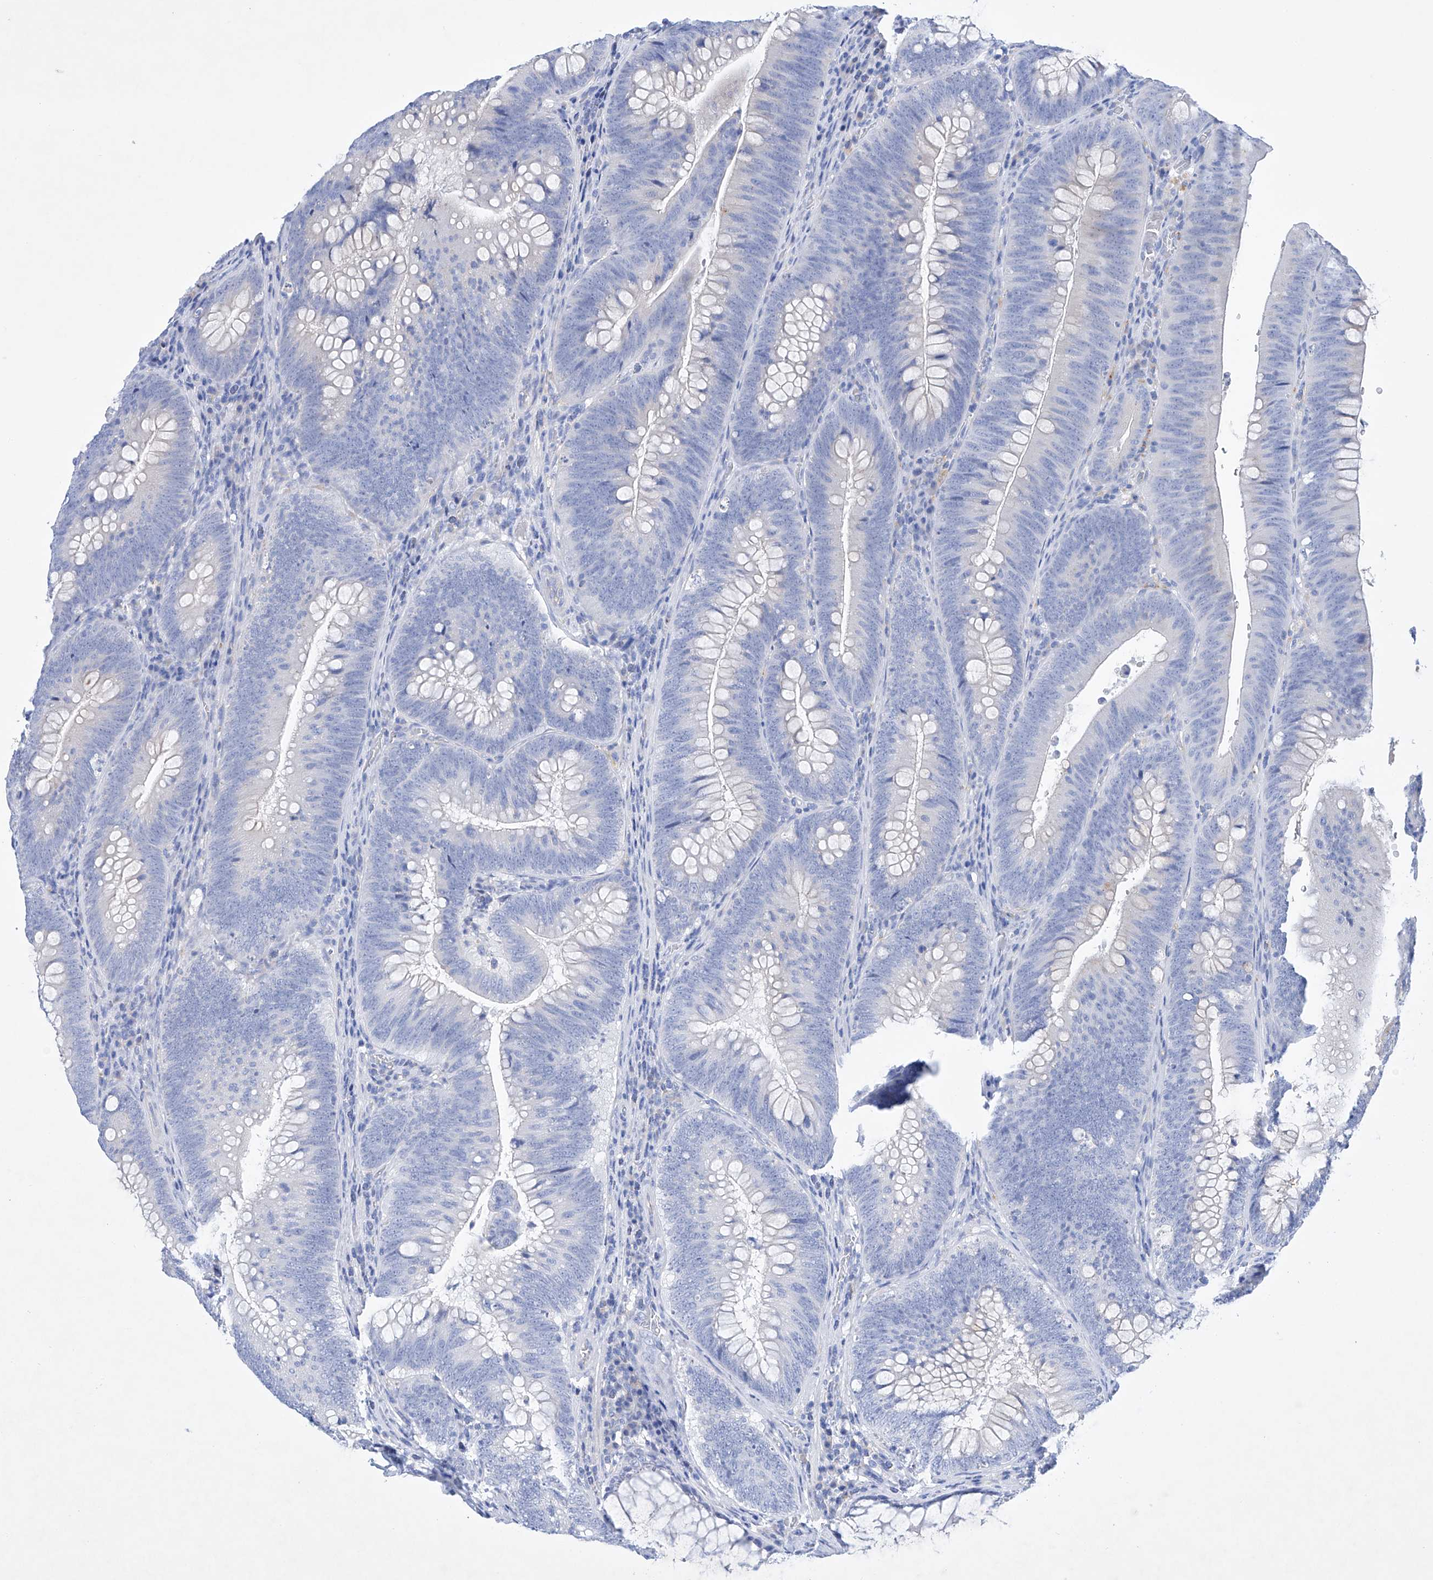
{"staining": {"intensity": "negative", "quantity": "none", "location": "none"}, "tissue": "colorectal cancer", "cell_type": "Tumor cells", "image_type": "cancer", "snomed": [{"axis": "morphology", "description": "Normal tissue, NOS"}, {"axis": "topography", "description": "Colon"}], "caption": "The image demonstrates no significant staining in tumor cells of colorectal cancer.", "gene": "LURAP1", "patient": {"sex": "female", "age": 82}}